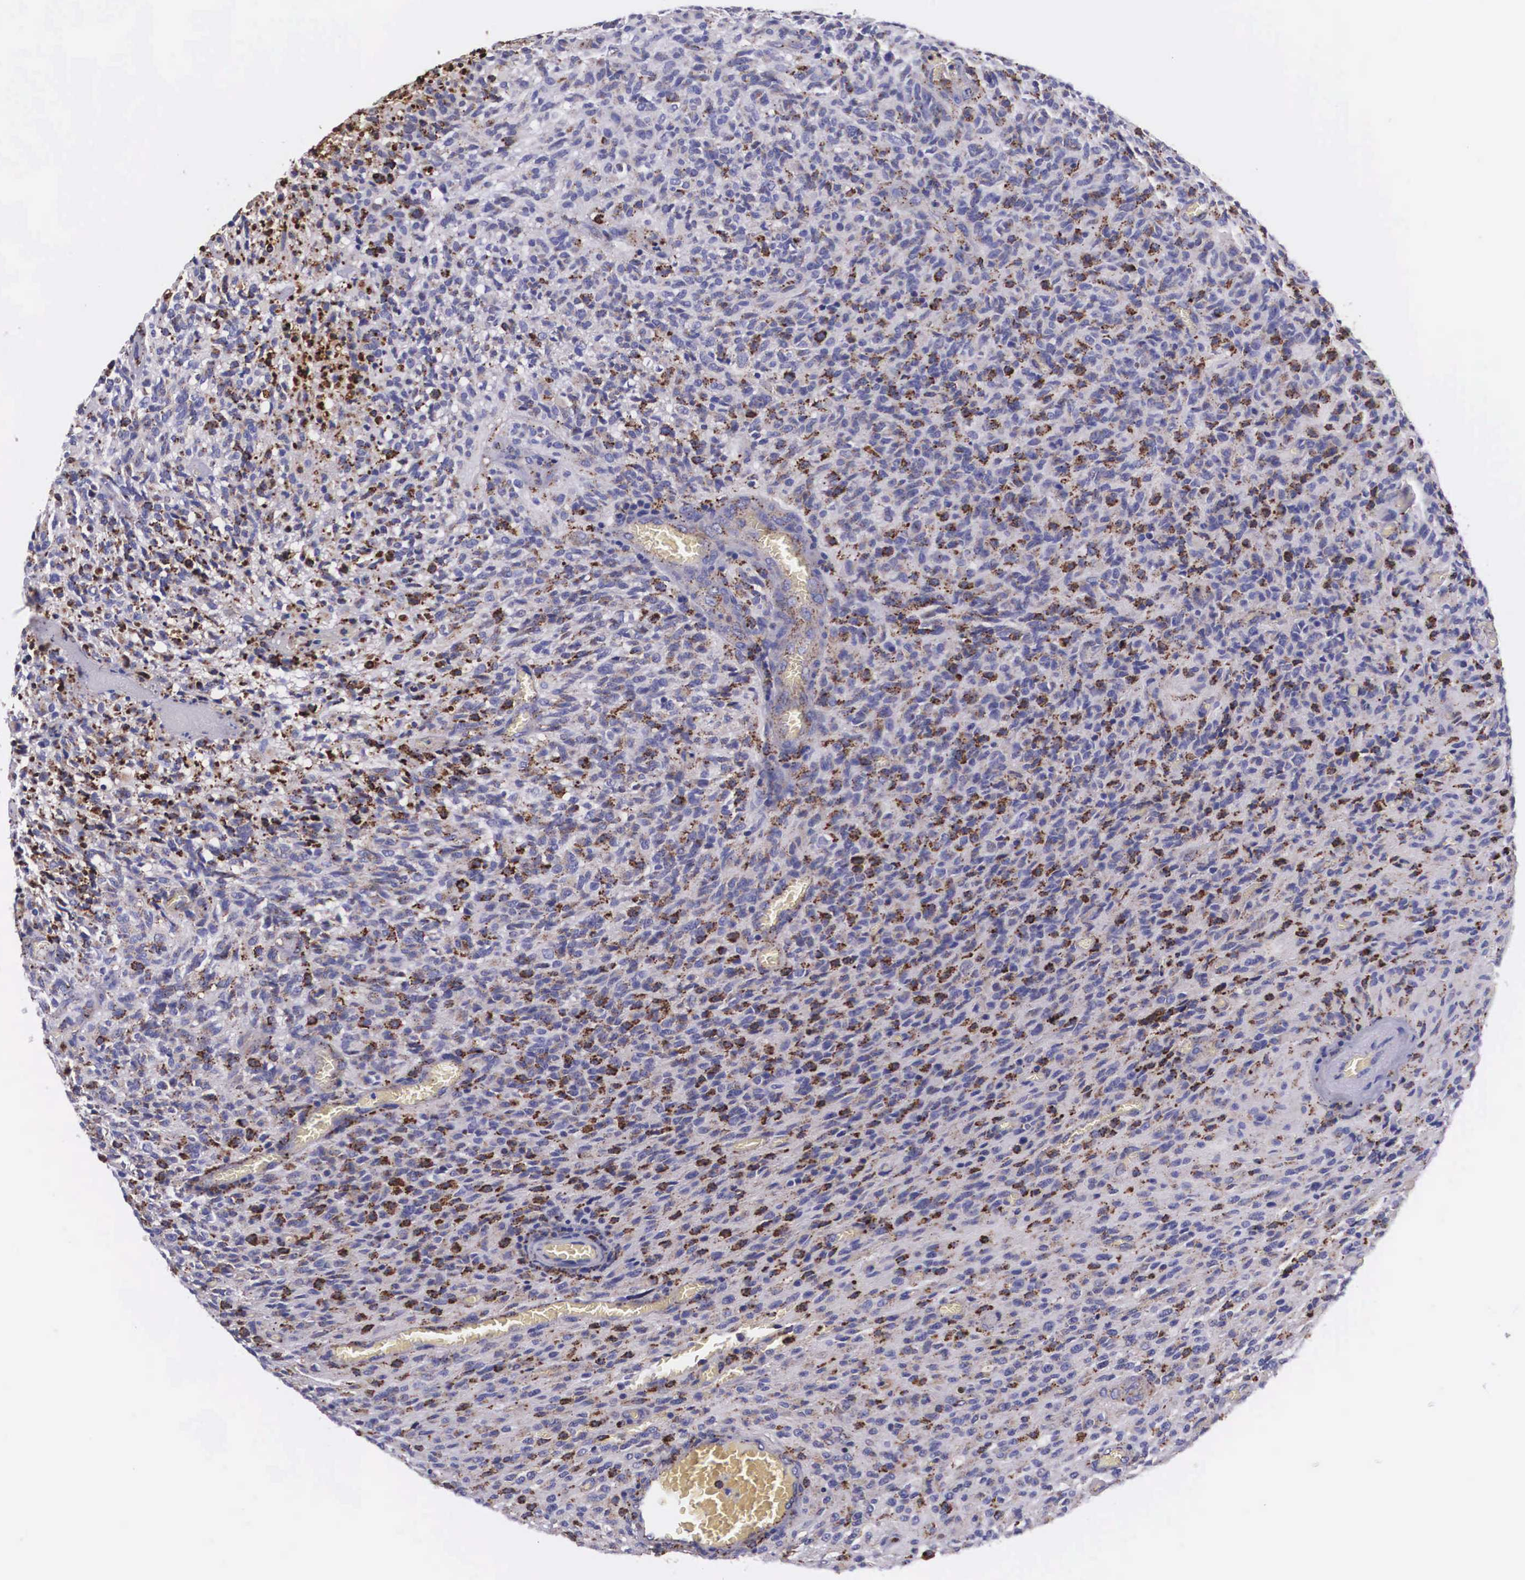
{"staining": {"intensity": "moderate", "quantity": "<25%", "location": "cytoplasmic/membranous"}, "tissue": "glioma", "cell_type": "Tumor cells", "image_type": "cancer", "snomed": [{"axis": "morphology", "description": "Glioma, malignant, High grade"}, {"axis": "topography", "description": "Brain"}], "caption": "High-grade glioma (malignant) was stained to show a protein in brown. There is low levels of moderate cytoplasmic/membranous positivity in approximately <25% of tumor cells.", "gene": "NAGA", "patient": {"sex": "male", "age": 56}}